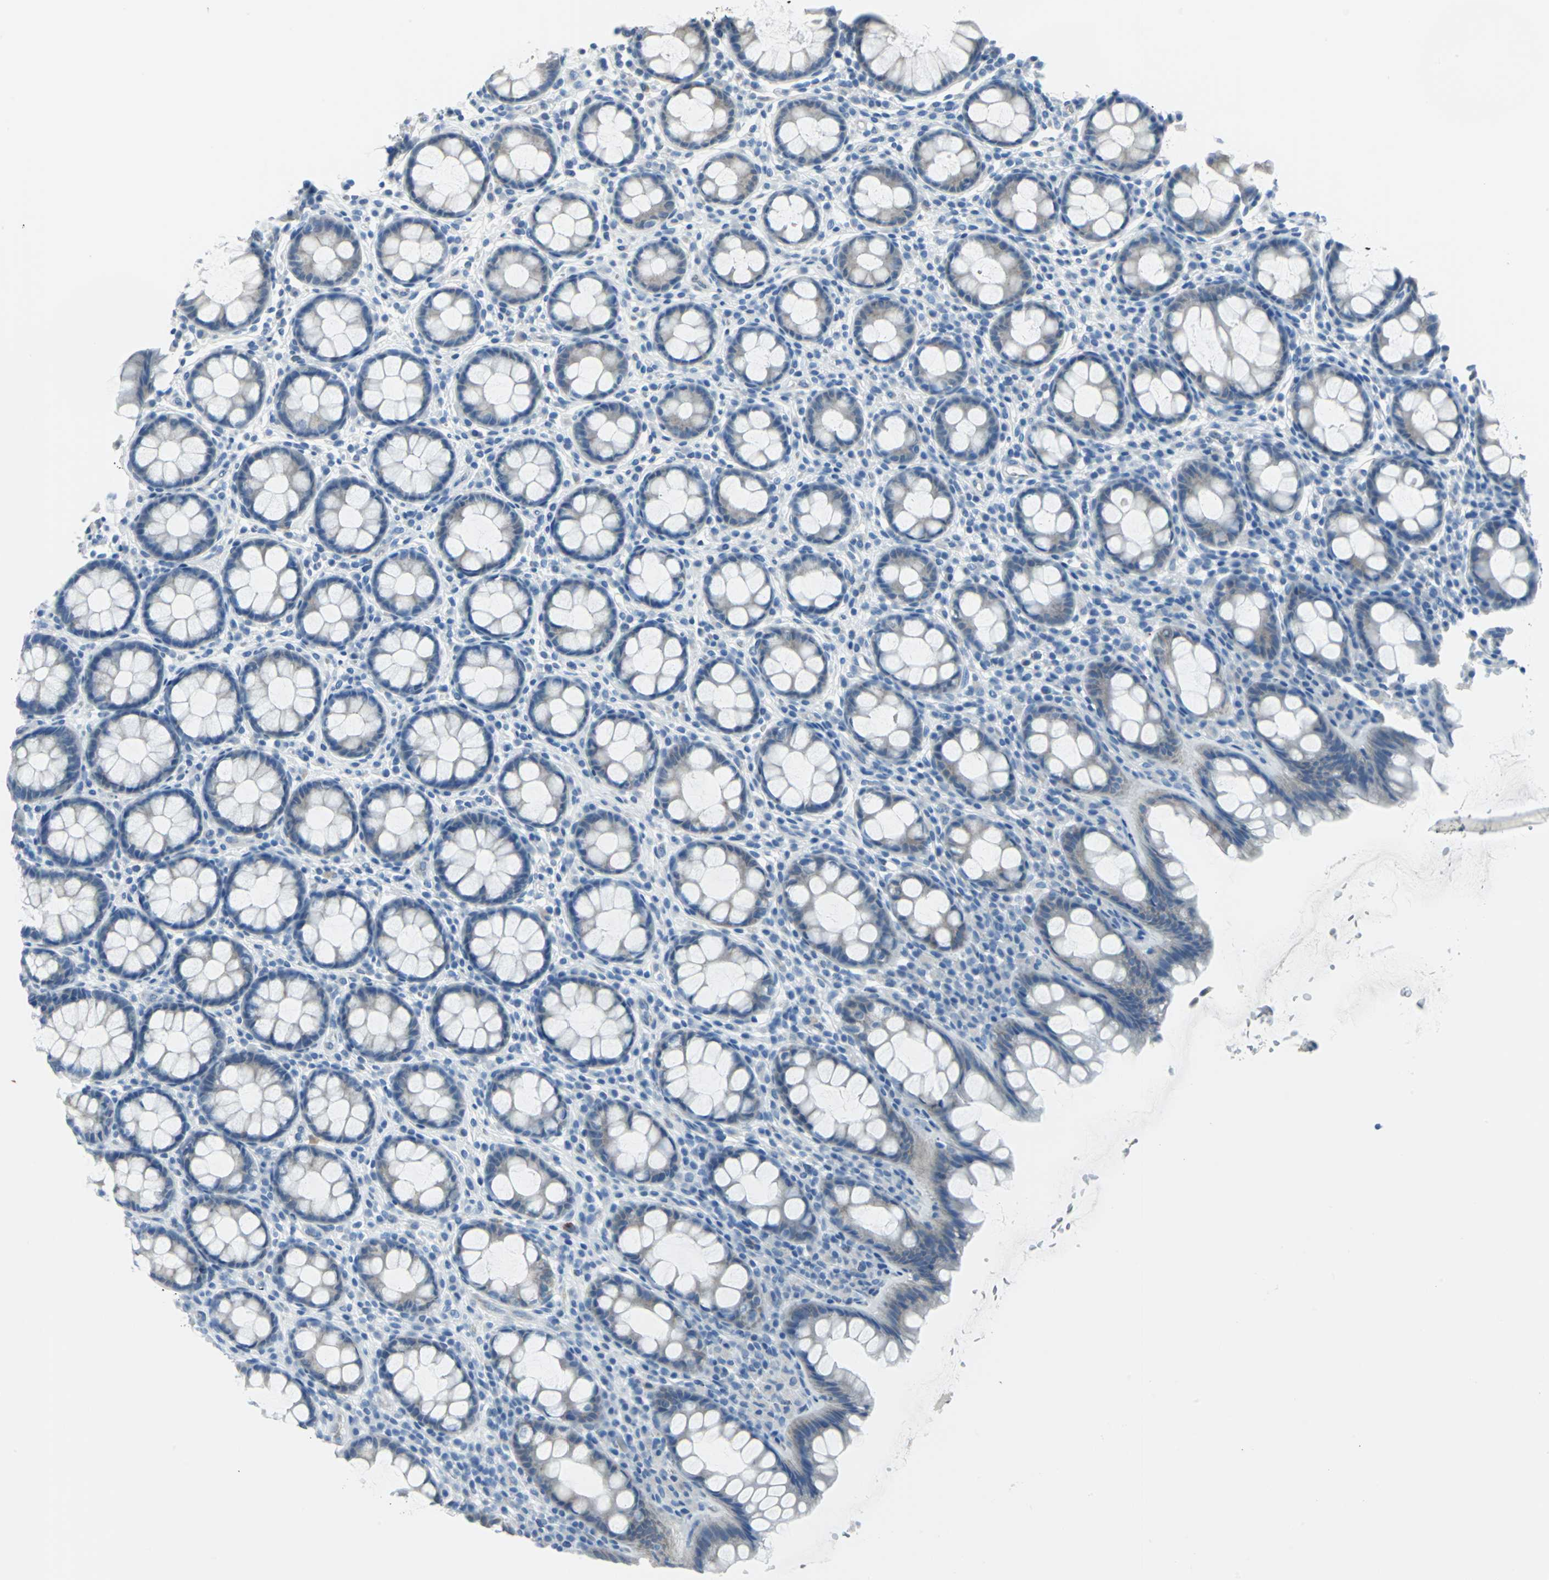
{"staining": {"intensity": "weak", "quantity": "<25%", "location": "cytoplasmic/membranous"}, "tissue": "rectum", "cell_type": "Glandular cells", "image_type": "normal", "snomed": [{"axis": "morphology", "description": "Normal tissue, NOS"}, {"axis": "topography", "description": "Rectum"}], "caption": "DAB (3,3'-diaminobenzidine) immunohistochemical staining of normal human rectum displays no significant positivity in glandular cells. Nuclei are stained in blue.", "gene": "CYB5A", "patient": {"sex": "male", "age": 92}}